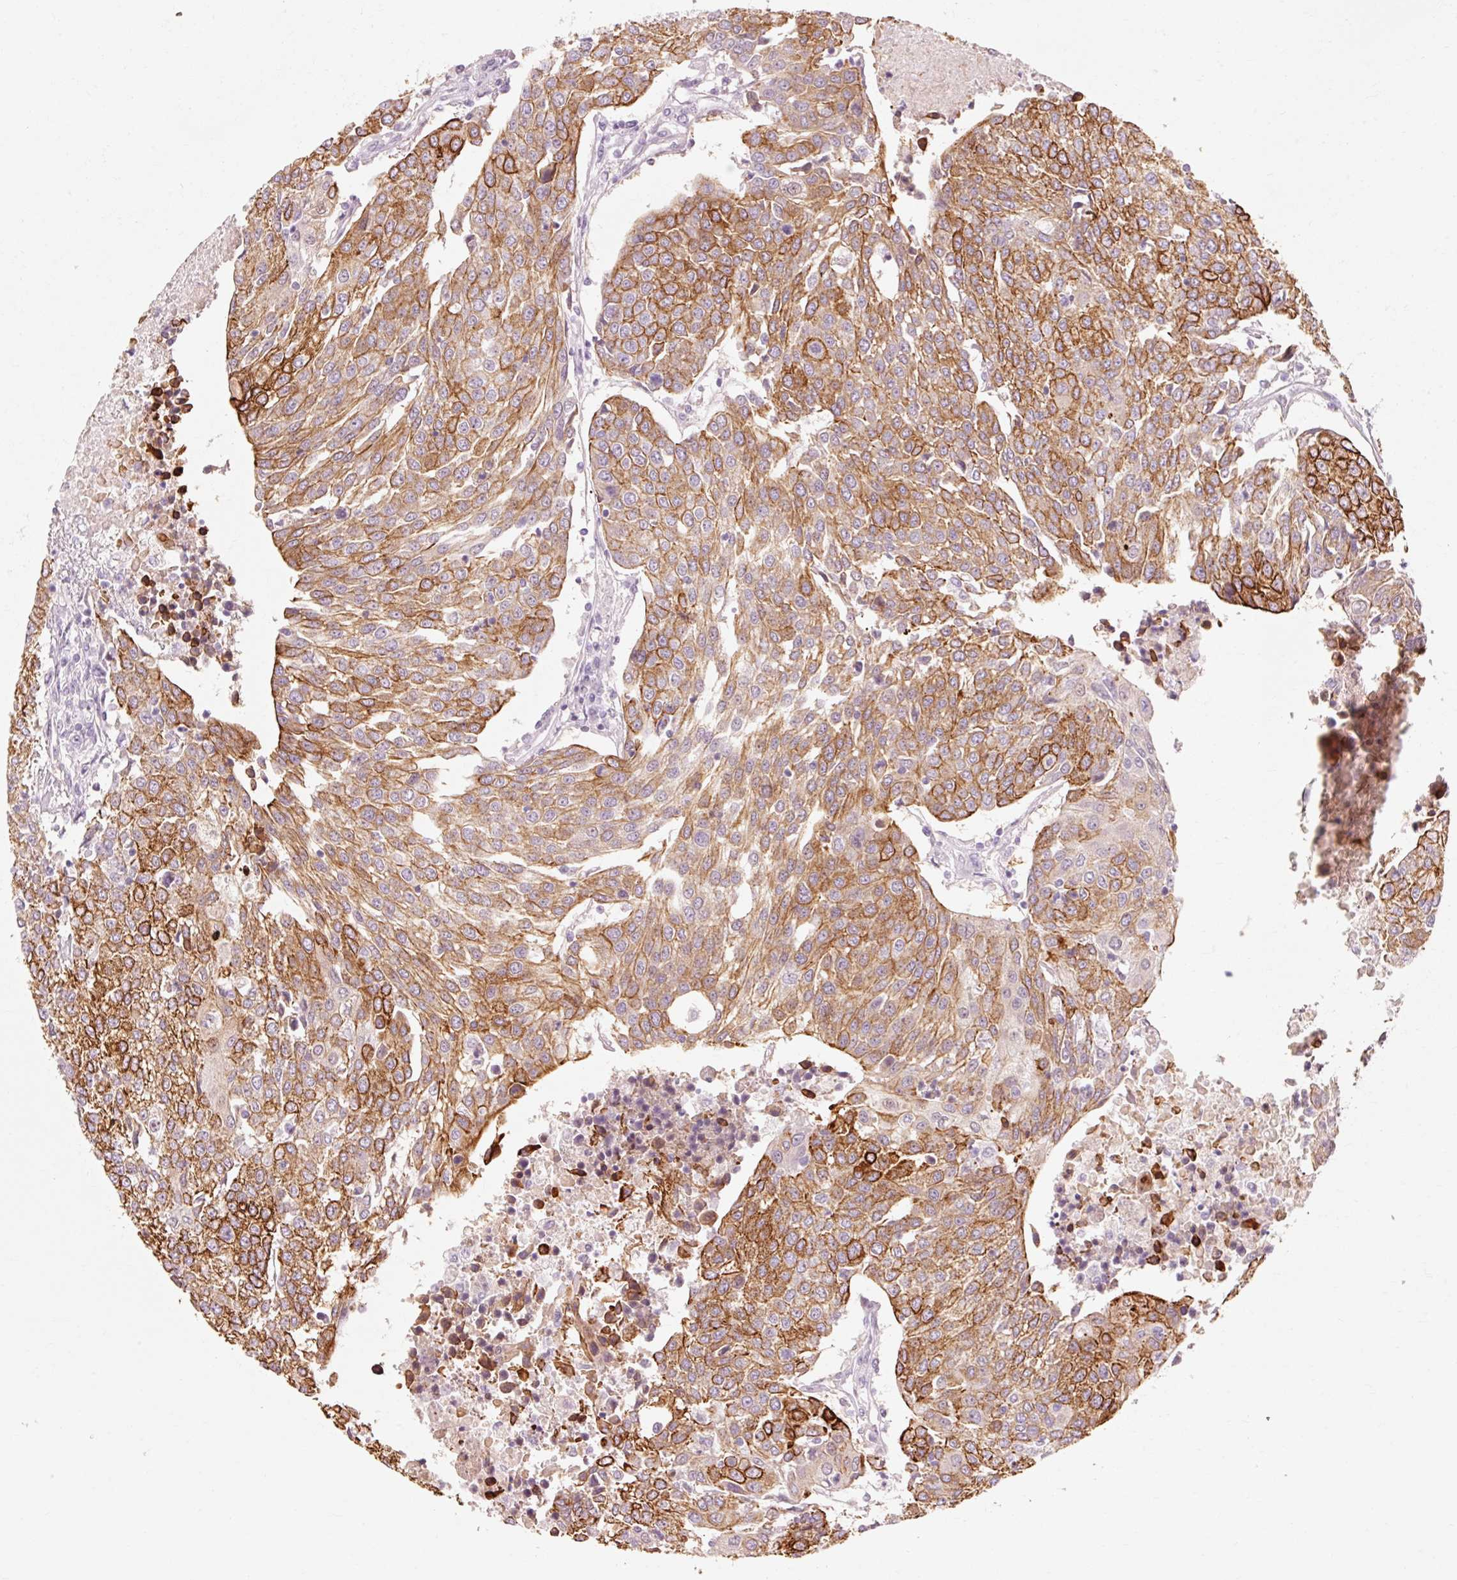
{"staining": {"intensity": "strong", "quantity": ">75%", "location": "cytoplasmic/membranous"}, "tissue": "urothelial cancer", "cell_type": "Tumor cells", "image_type": "cancer", "snomed": [{"axis": "morphology", "description": "Urothelial carcinoma, High grade"}, {"axis": "topography", "description": "Urinary bladder"}], "caption": "There is high levels of strong cytoplasmic/membranous positivity in tumor cells of urothelial cancer, as demonstrated by immunohistochemical staining (brown color).", "gene": "TRIM73", "patient": {"sex": "female", "age": 85}}